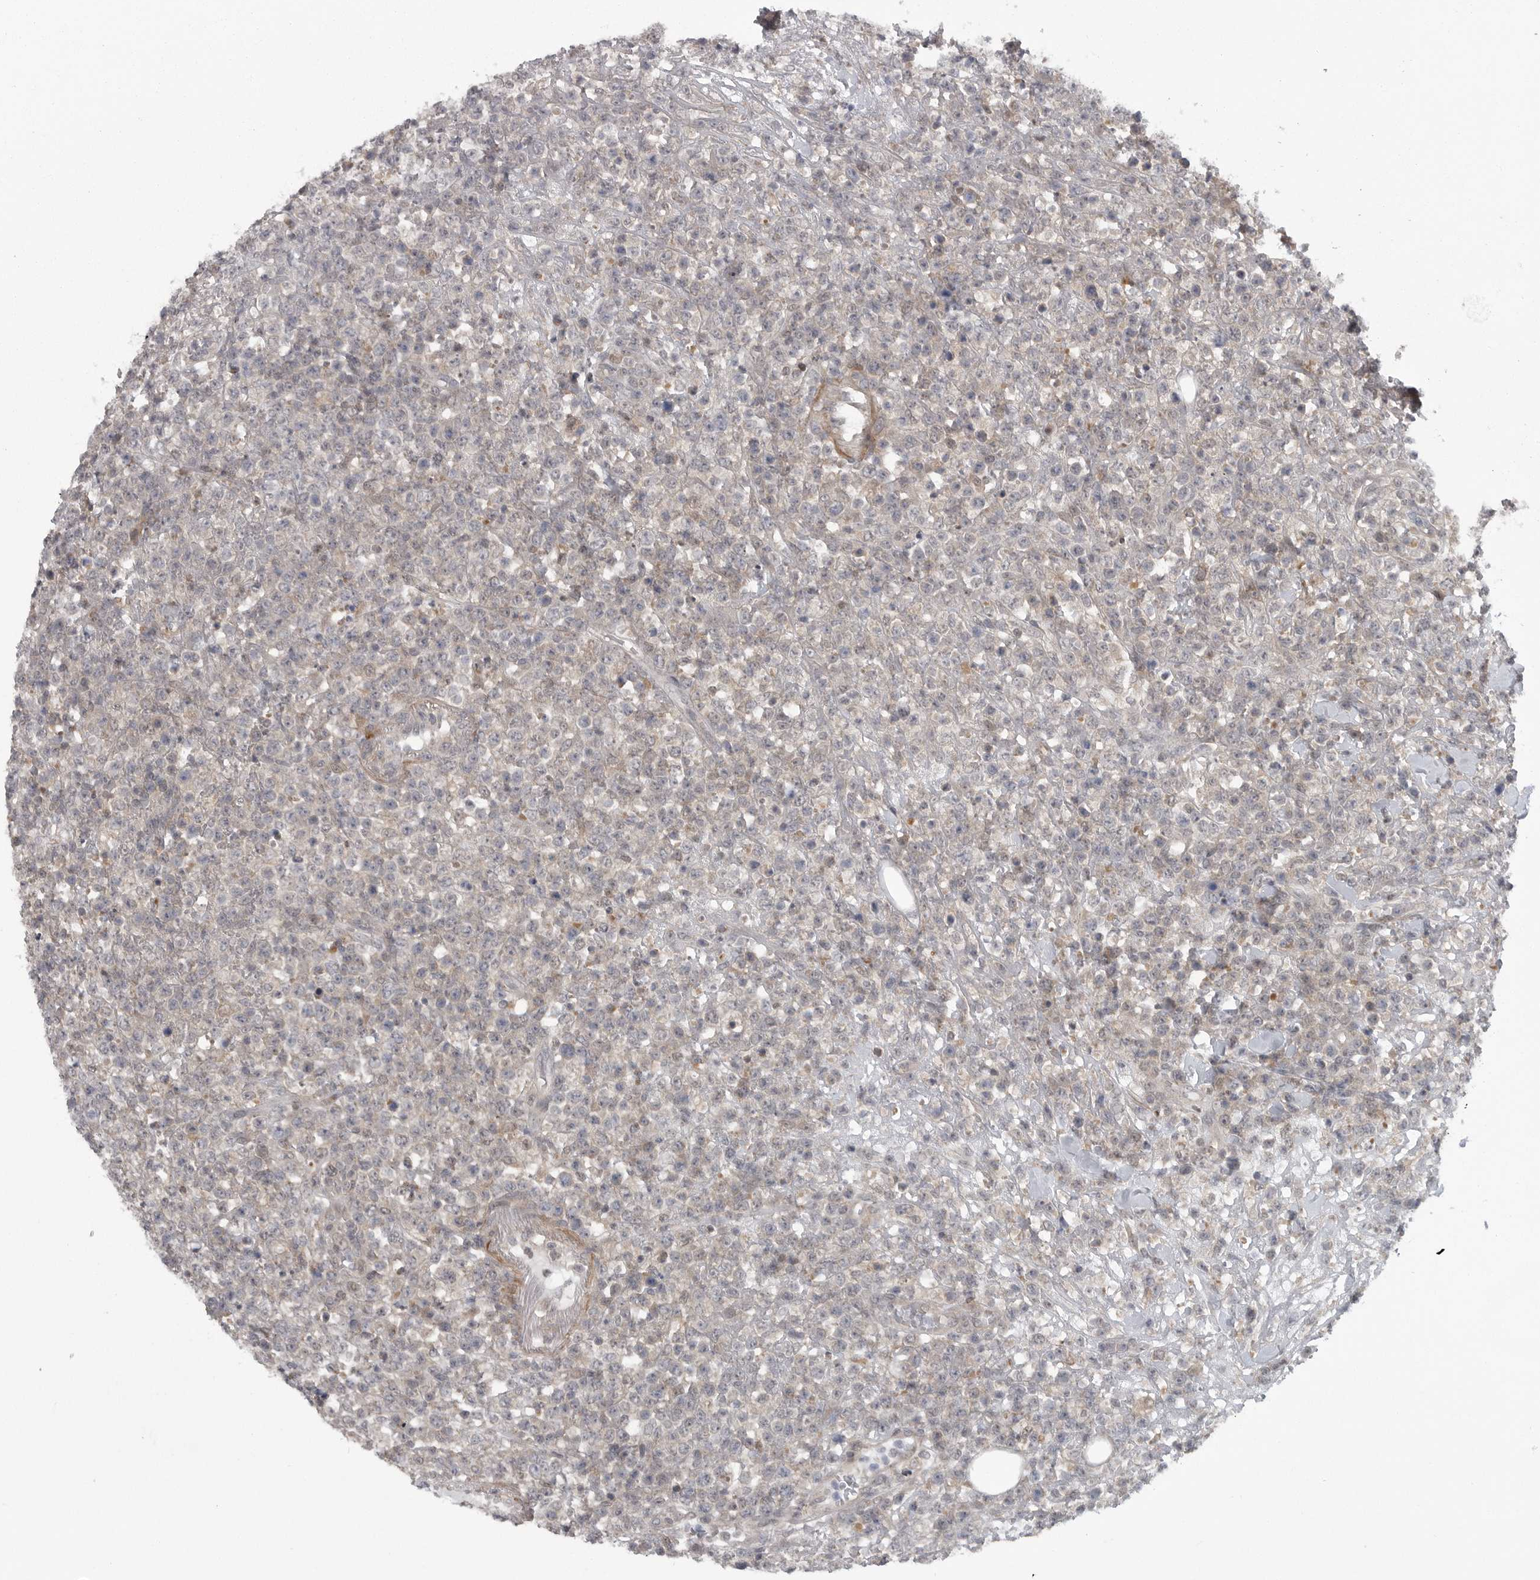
{"staining": {"intensity": "negative", "quantity": "none", "location": "none"}, "tissue": "lymphoma", "cell_type": "Tumor cells", "image_type": "cancer", "snomed": [{"axis": "morphology", "description": "Malignant lymphoma, non-Hodgkin's type, High grade"}, {"axis": "topography", "description": "Colon"}], "caption": "There is no significant positivity in tumor cells of lymphoma.", "gene": "PPP1R9A", "patient": {"sex": "female", "age": 53}}